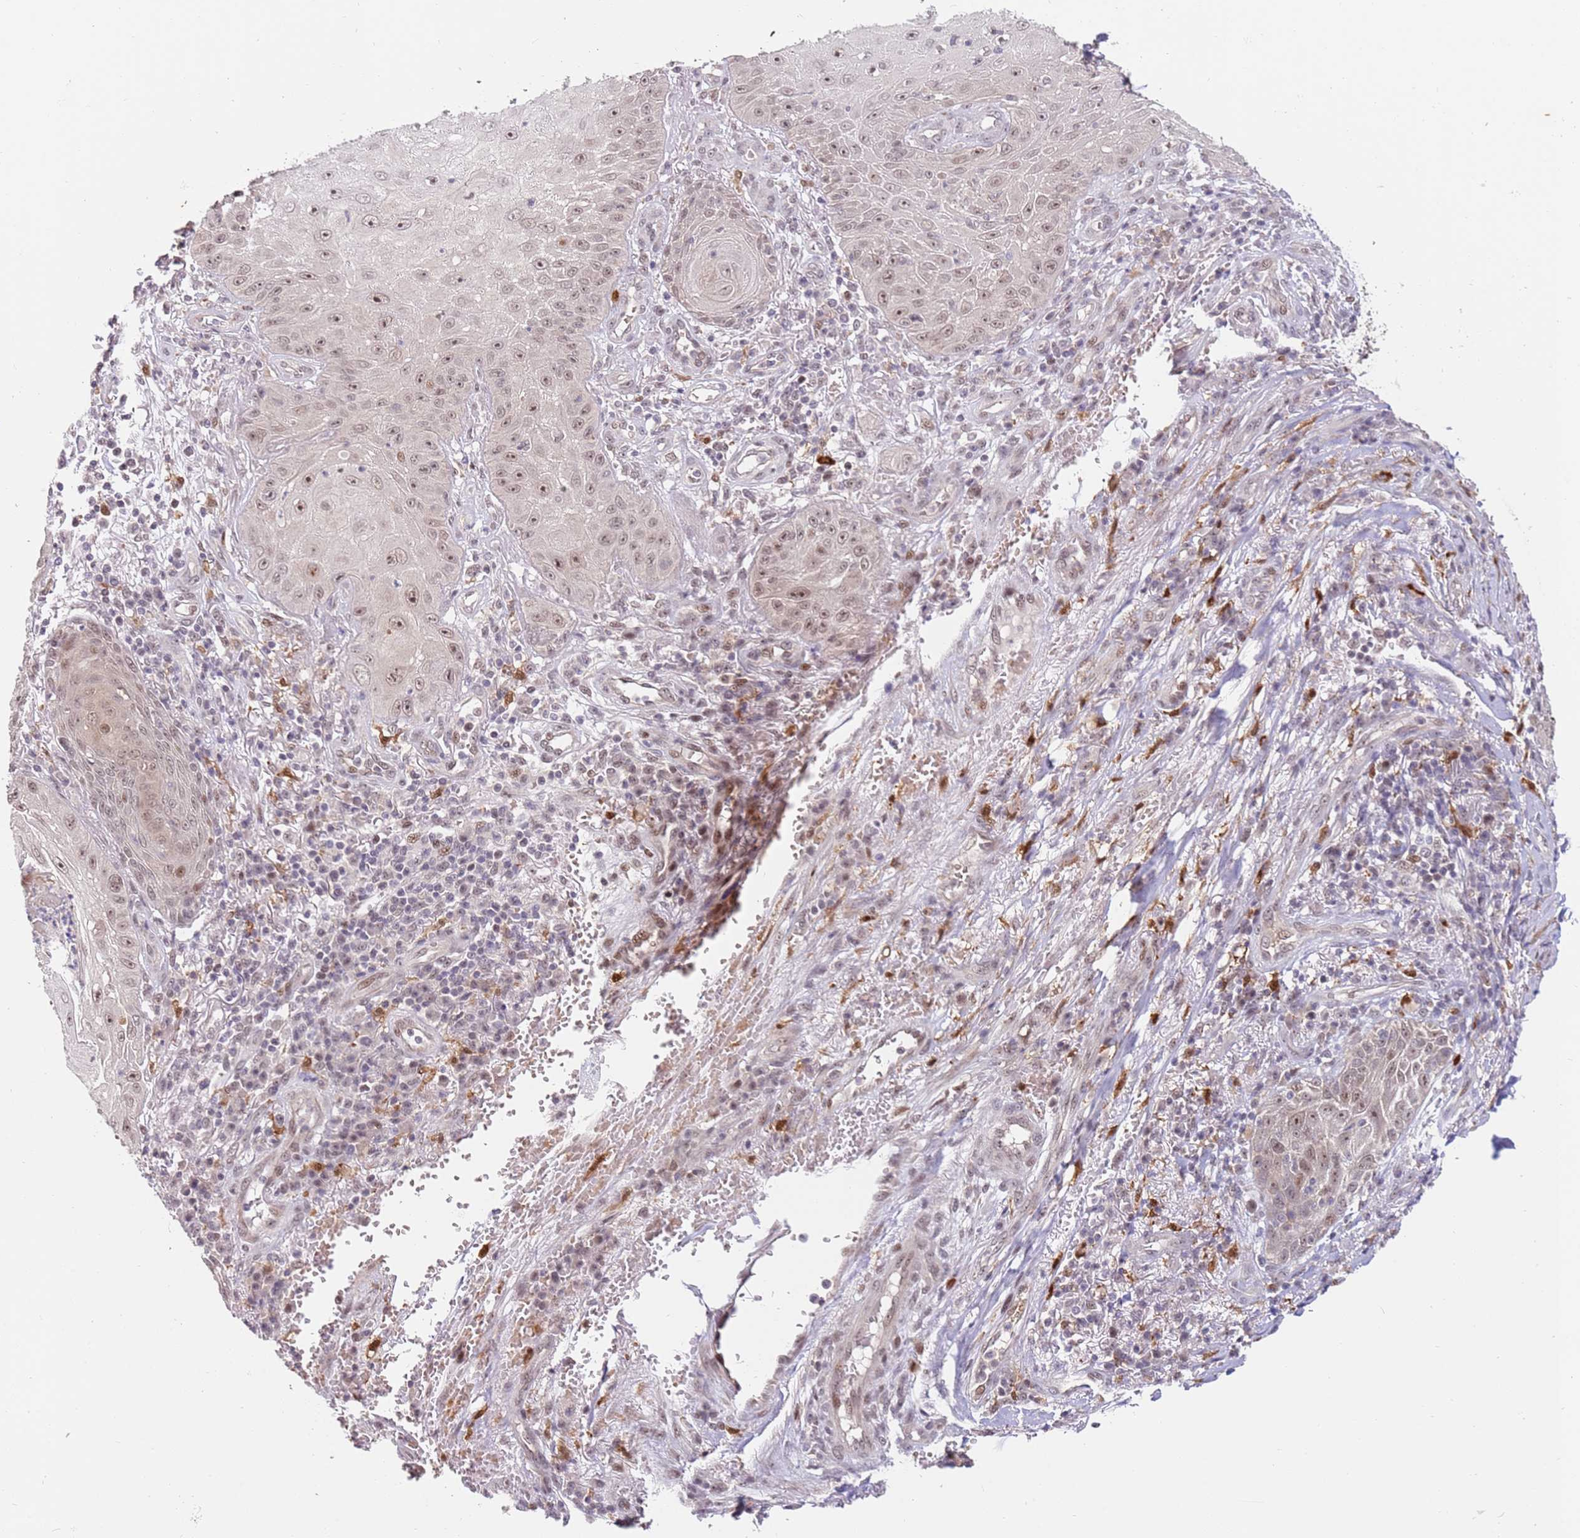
{"staining": {"intensity": "weak", "quantity": ">75%", "location": "nuclear"}, "tissue": "skin cancer", "cell_type": "Tumor cells", "image_type": "cancer", "snomed": [{"axis": "morphology", "description": "Squamous cell carcinoma, NOS"}, {"axis": "topography", "description": "Skin"}], "caption": "Immunohistochemical staining of skin squamous cell carcinoma shows weak nuclear protein positivity in about >75% of tumor cells.", "gene": "LGALSL", "patient": {"sex": "male", "age": 70}}